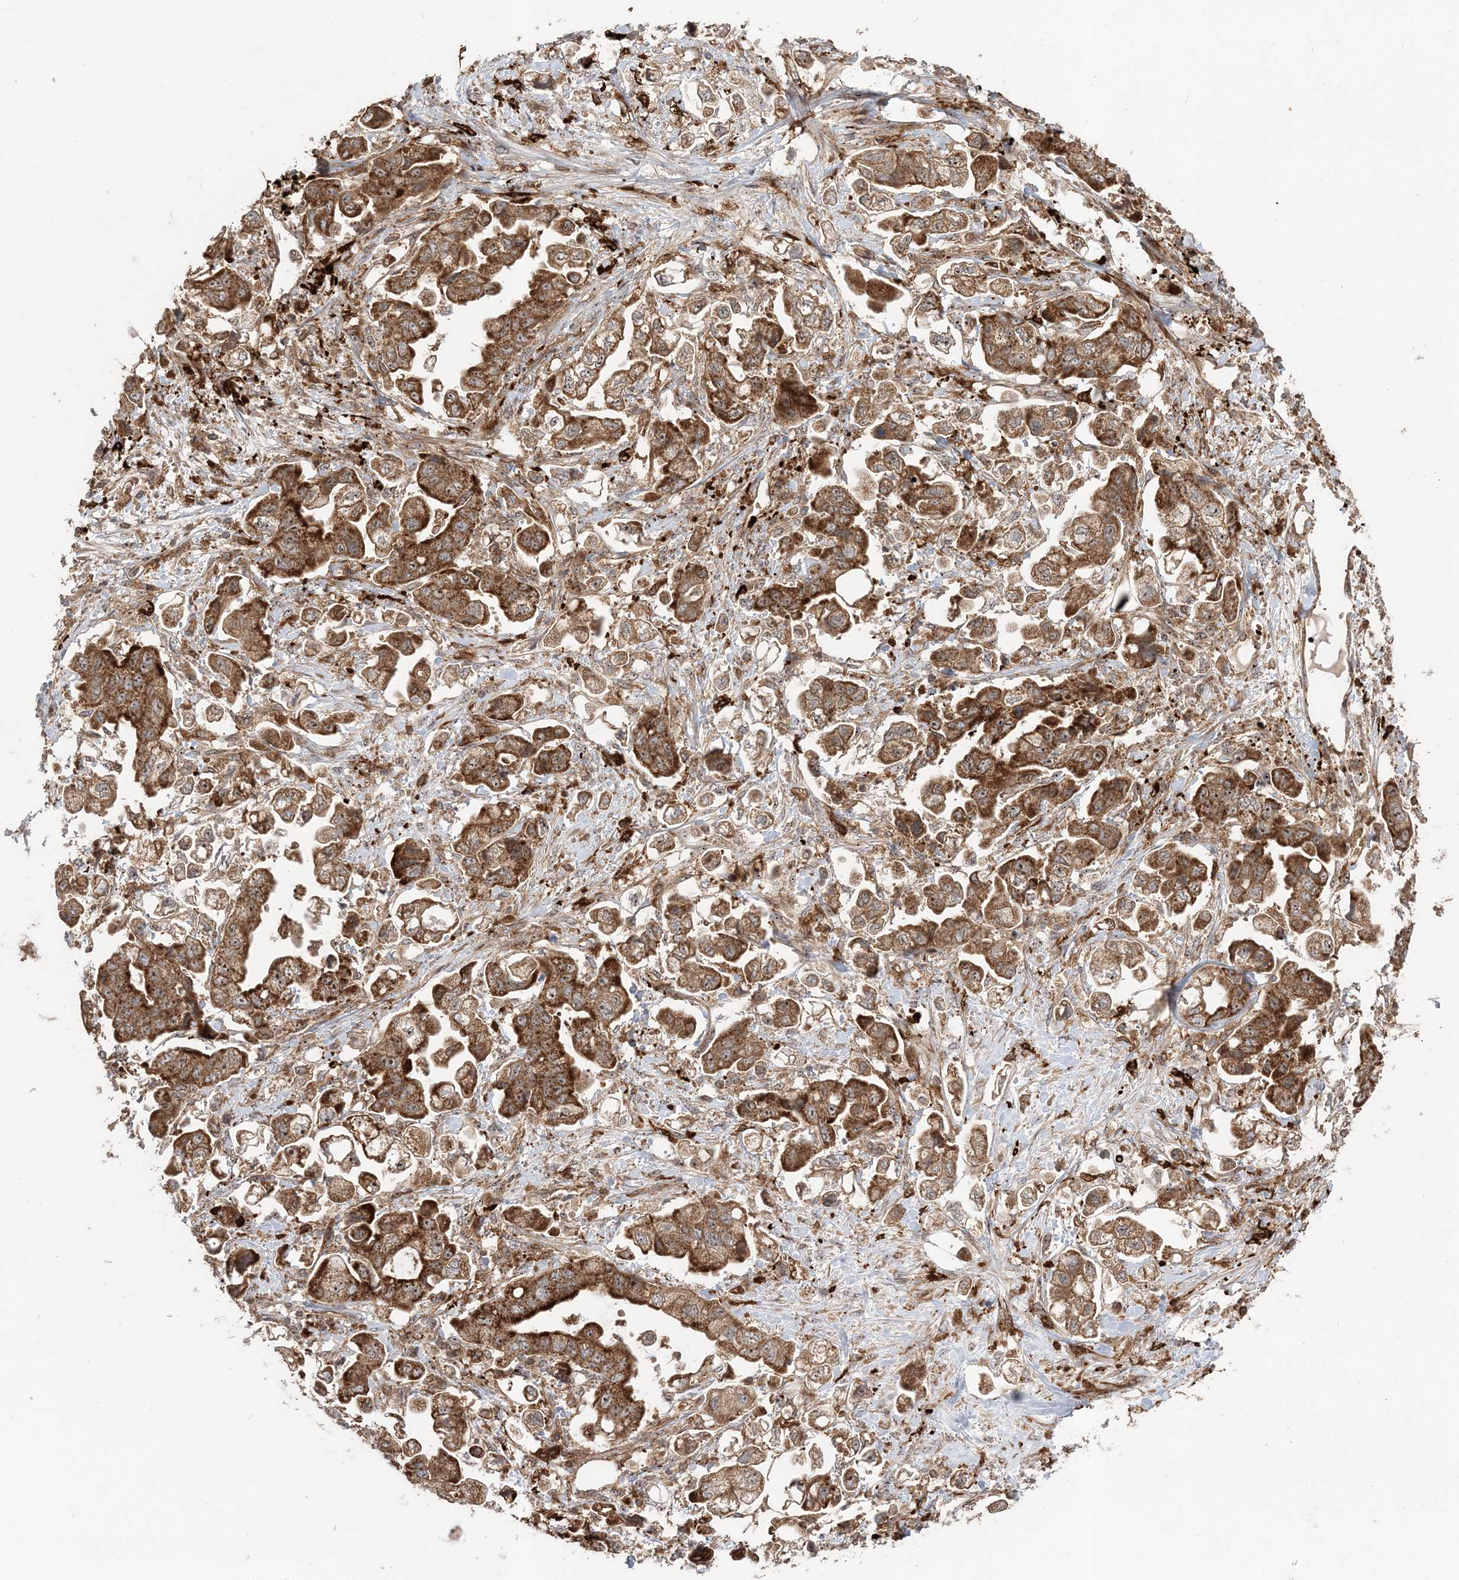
{"staining": {"intensity": "strong", "quantity": ">75%", "location": "cytoplasmic/membranous"}, "tissue": "stomach cancer", "cell_type": "Tumor cells", "image_type": "cancer", "snomed": [{"axis": "morphology", "description": "Adenocarcinoma, NOS"}, {"axis": "topography", "description": "Stomach"}], "caption": "IHC histopathology image of neoplastic tissue: human adenocarcinoma (stomach) stained using immunohistochemistry shows high levels of strong protein expression localized specifically in the cytoplasmic/membranous of tumor cells, appearing as a cytoplasmic/membranous brown color.", "gene": "LRPPRC", "patient": {"sex": "male", "age": 62}}